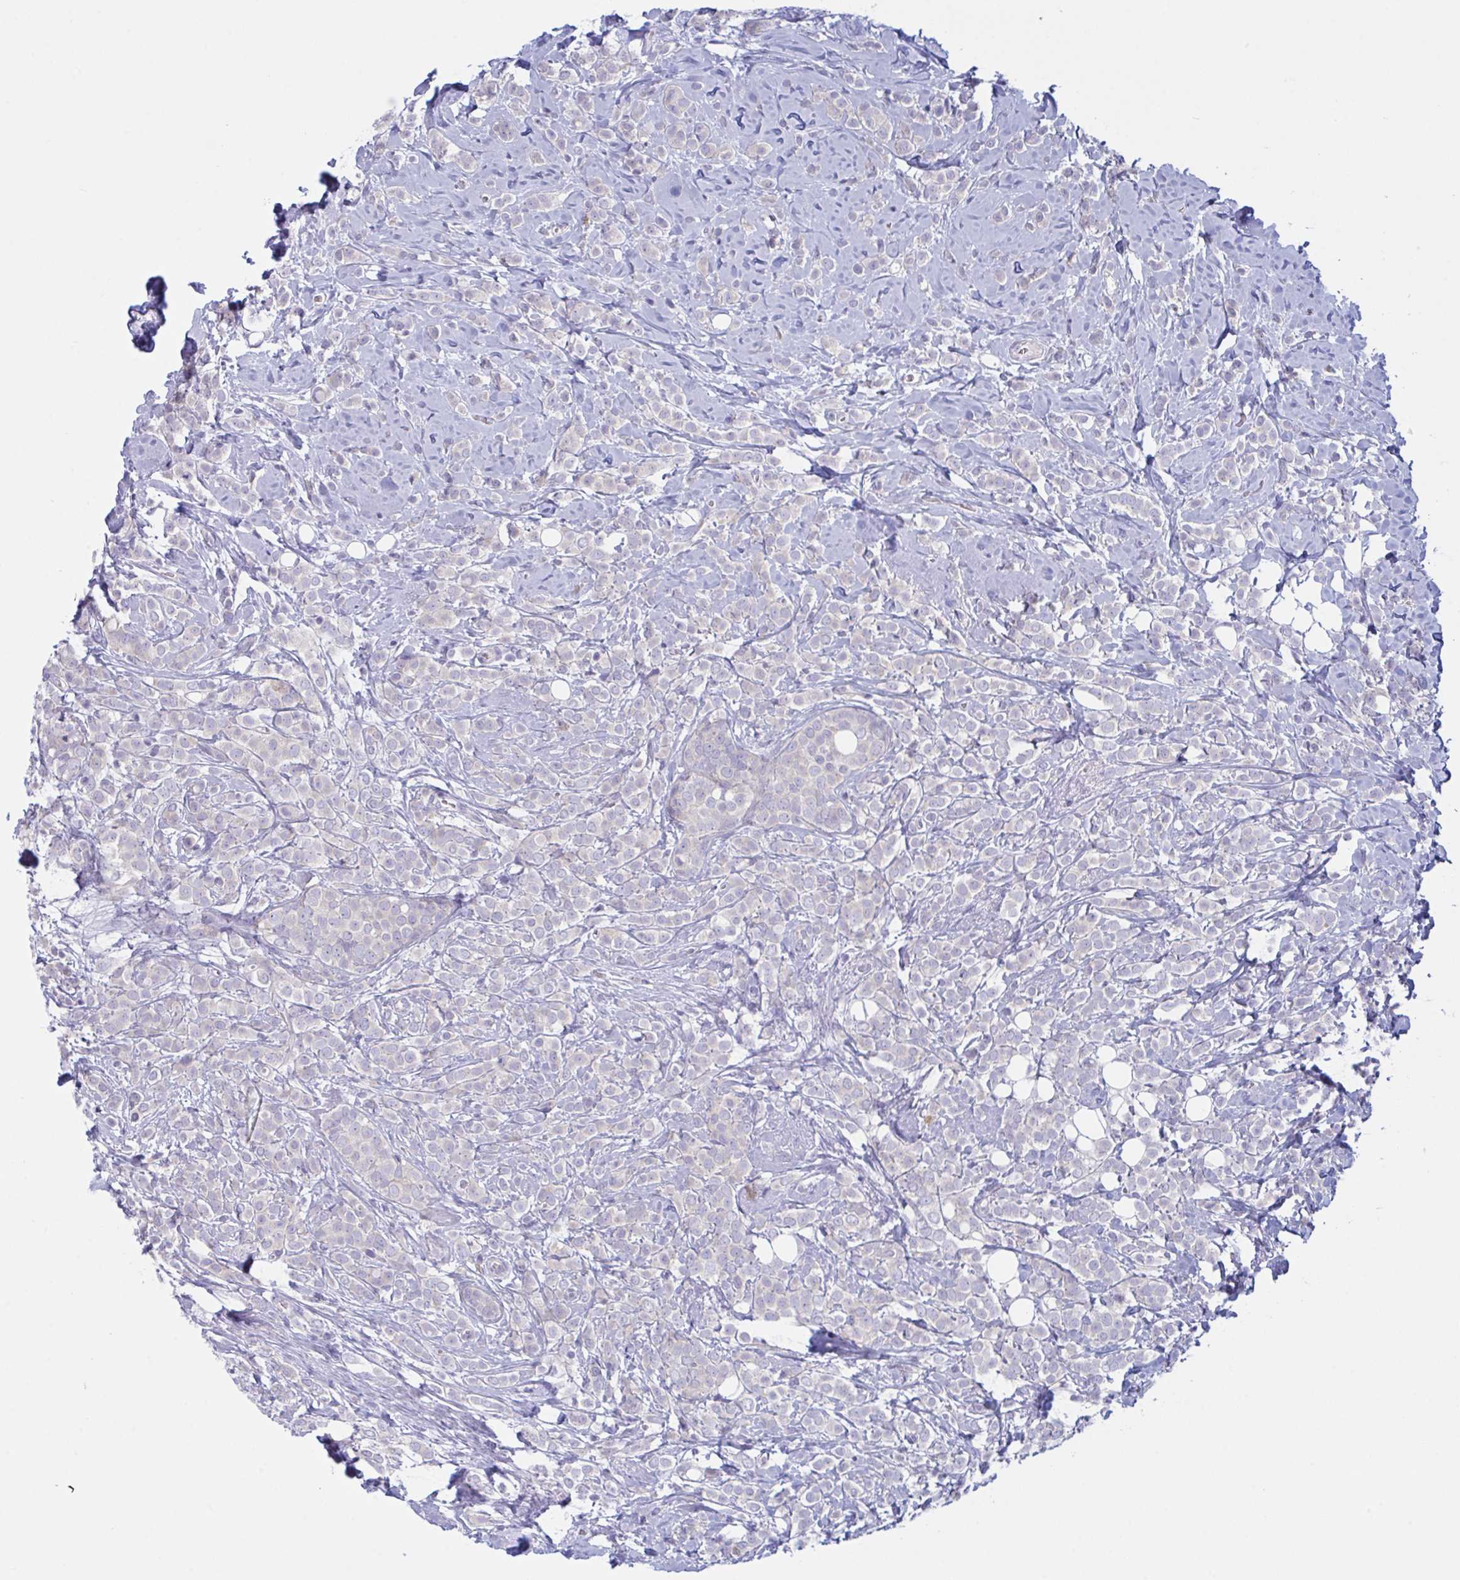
{"staining": {"intensity": "negative", "quantity": "none", "location": "none"}, "tissue": "breast cancer", "cell_type": "Tumor cells", "image_type": "cancer", "snomed": [{"axis": "morphology", "description": "Lobular carcinoma"}, {"axis": "topography", "description": "Breast"}], "caption": "DAB immunohistochemical staining of breast lobular carcinoma shows no significant positivity in tumor cells.", "gene": "NAA30", "patient": {"sex": "female", "age": 49}}